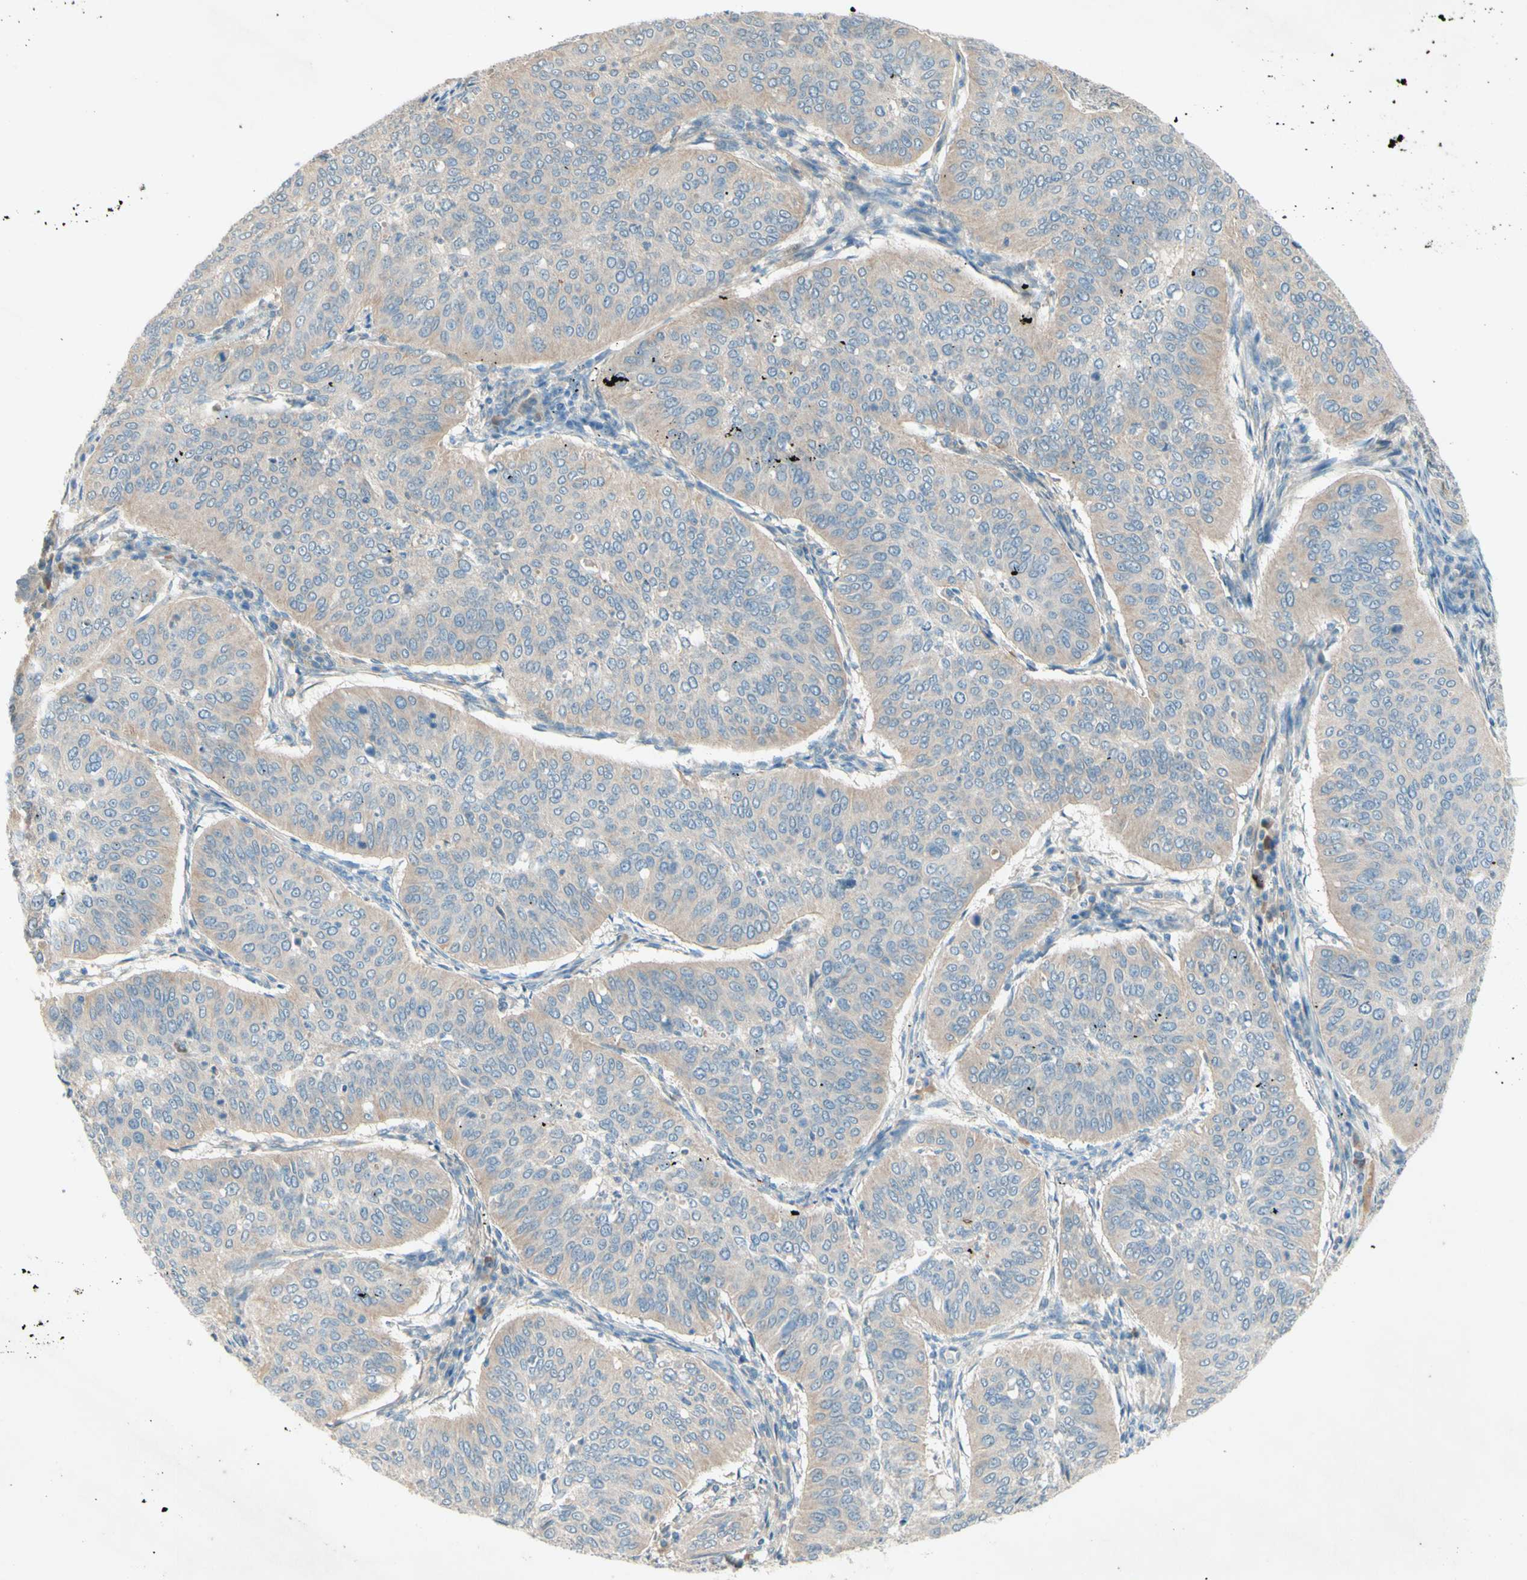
{"staining": {"intensity": "weak", "quantity": ">75%", "location": "cytoplasmic/membranous"}, "tissue": "cervical cancer", "cell_type": "Tumor cells", "image_type": "cancer", "snomed": [{"axis": "morphology", "description": "Normal tissue, NOS"}, {"axis": "morphology", "description": "Squamous cell carcinoma, NOS"}, {"axis": "topography", "description": "Cervix"}], "caption": "Squamous cell carcinoma (cervical) stained with a protein marker shows weak staining in tumor cells.", "gene": "IL2", "patient": {"sex": "female", "age": 39}}